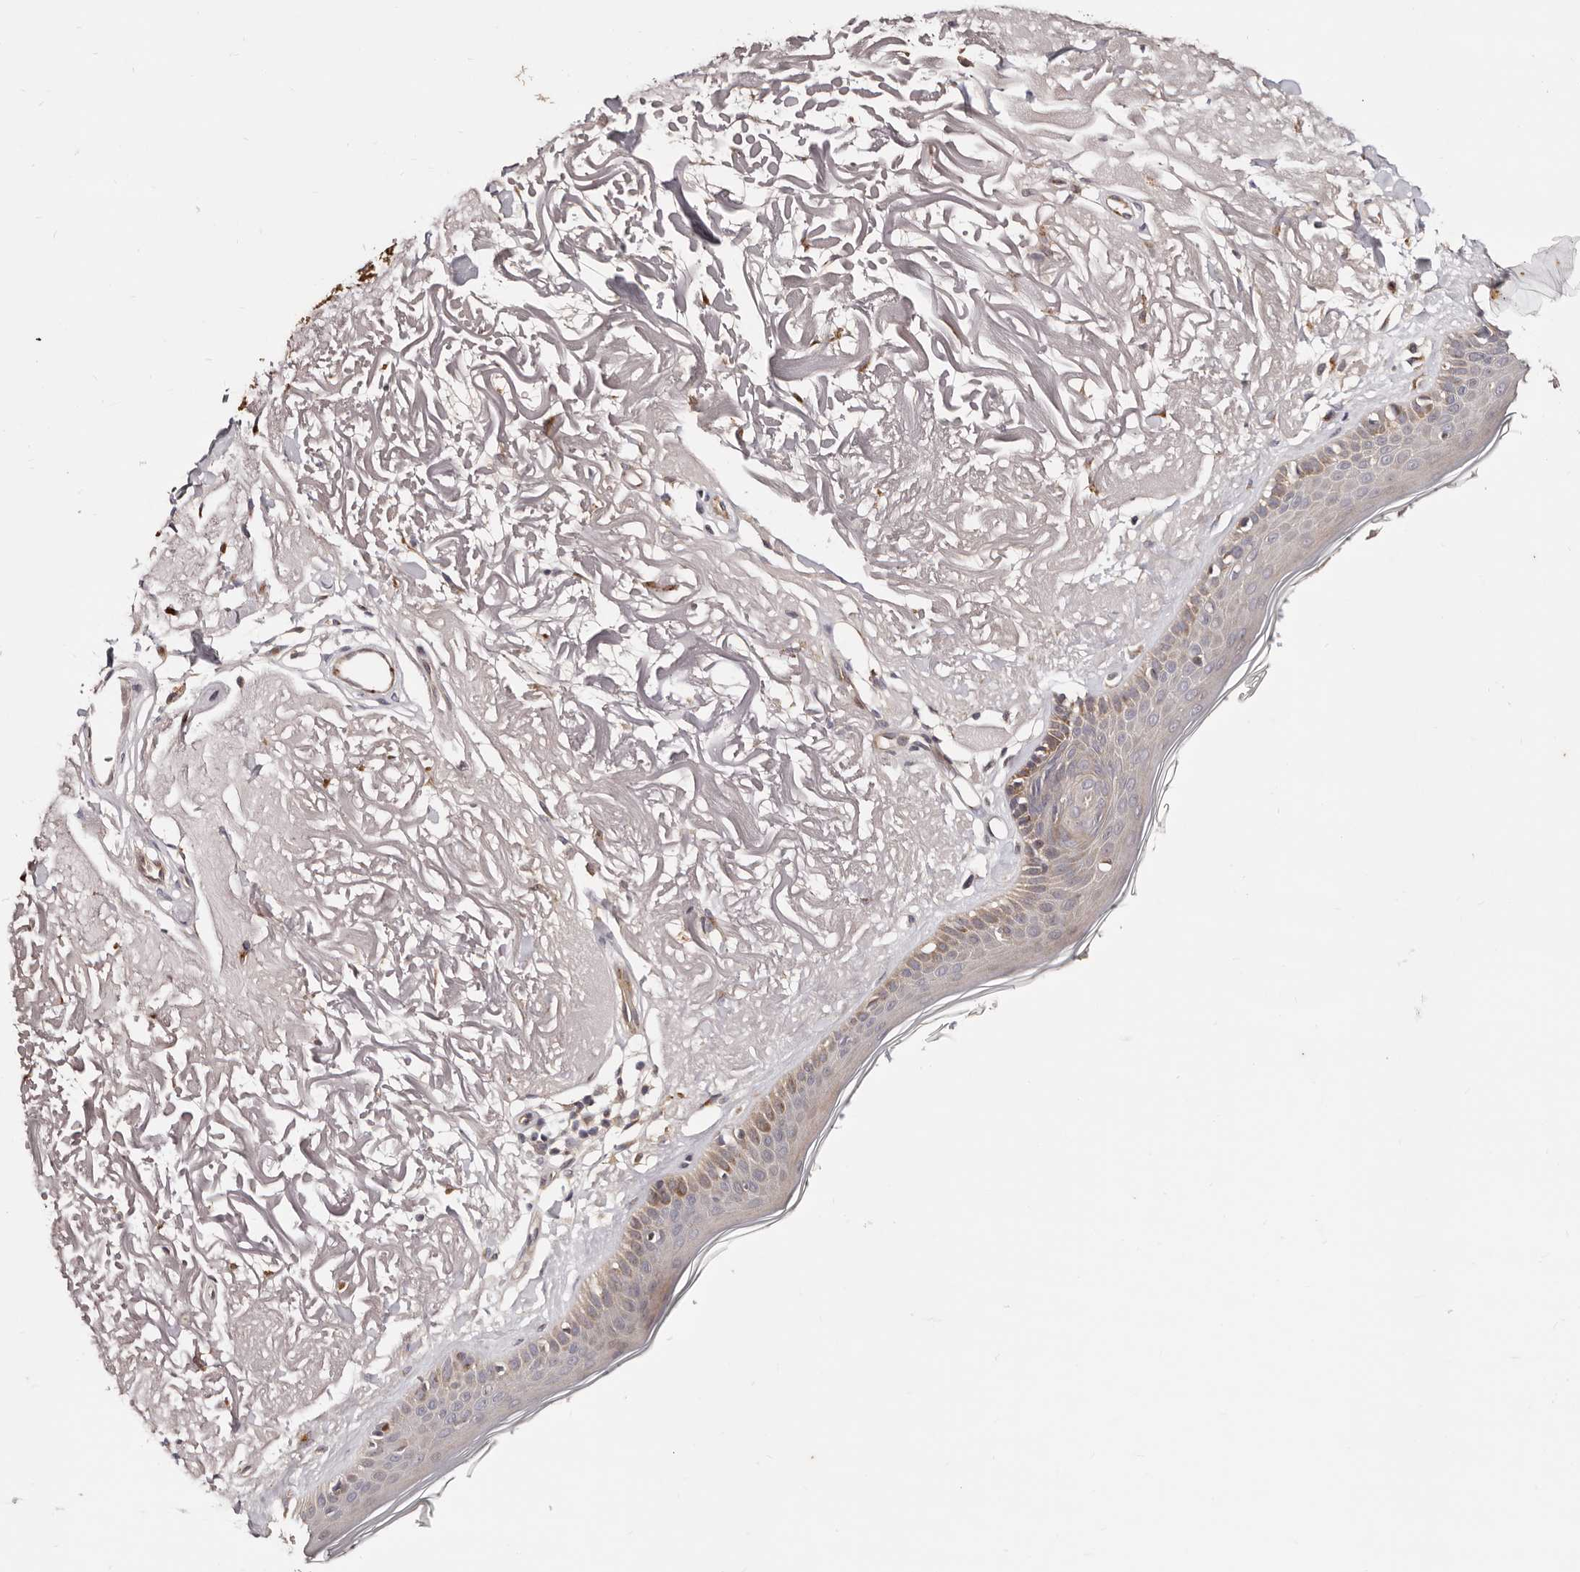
{"staining": {"intensity": "weak", "quantity": ">75%", "location": "cytoplasmic/membranous"}, "tissue": "skin", "cell_type": "Fibroblasts", "image_type": "normal", "snomed": [{"axis": "morphology", "description": "Normal tissue, NOS"}, {"axis": "topography", "description": "Skin"}, {"axis": "topography", "description": "Skeletal muscle"}], "caption": "Protein expression analysis of normal human skin reveals weak cytoplasmic/membranous expression in approximately >75% of fibroblasts. Using DAB (3,3'-diaminobenzidine) (brown) and hematoxylin (blue) stains, captured at high magnification using brightfield microscopy.", "gene": "DACT2", "patient": {"sex": "male", "age": 83}}